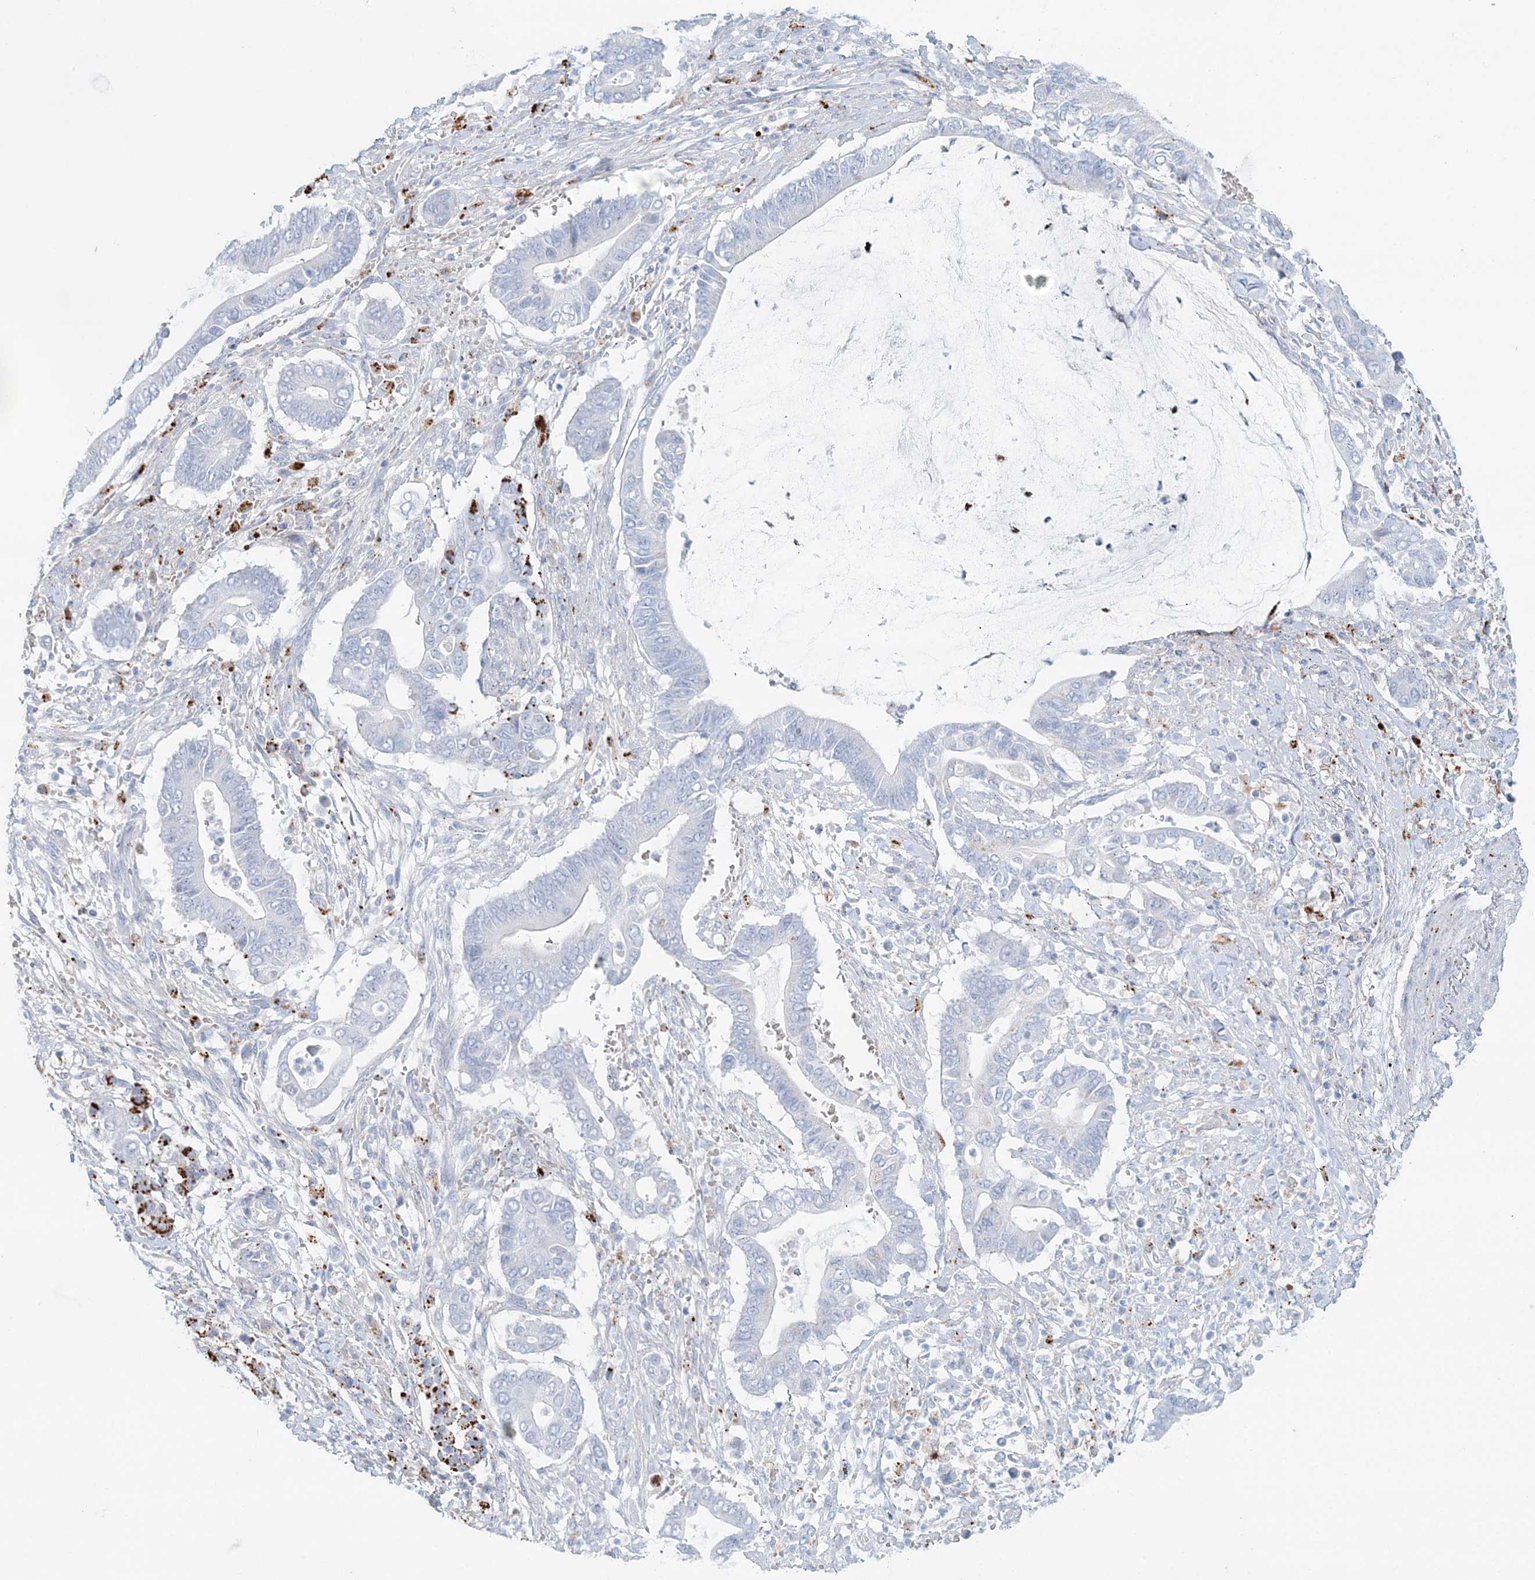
{"staining": {"intensity": "negative", "quantity": "none", "location": "none"}, "tissue": "pancreatic cancer", "cell_type": "Tumor cells", "image_type": "cancer", "snomed": [{"axis": "morphology", "description": "Adenocarcinoma, NOS"}, {"axis": "topography", "description": "Pancreas"}], "caption": "Immunohistochemistry (IHC) histopathology image of human pancreatic adenocarcinoma stained for a protein (brown), which shows no staining in tumor cells.", "gene": "TPP1", "patient": {"sex": "male", "age": 68}}